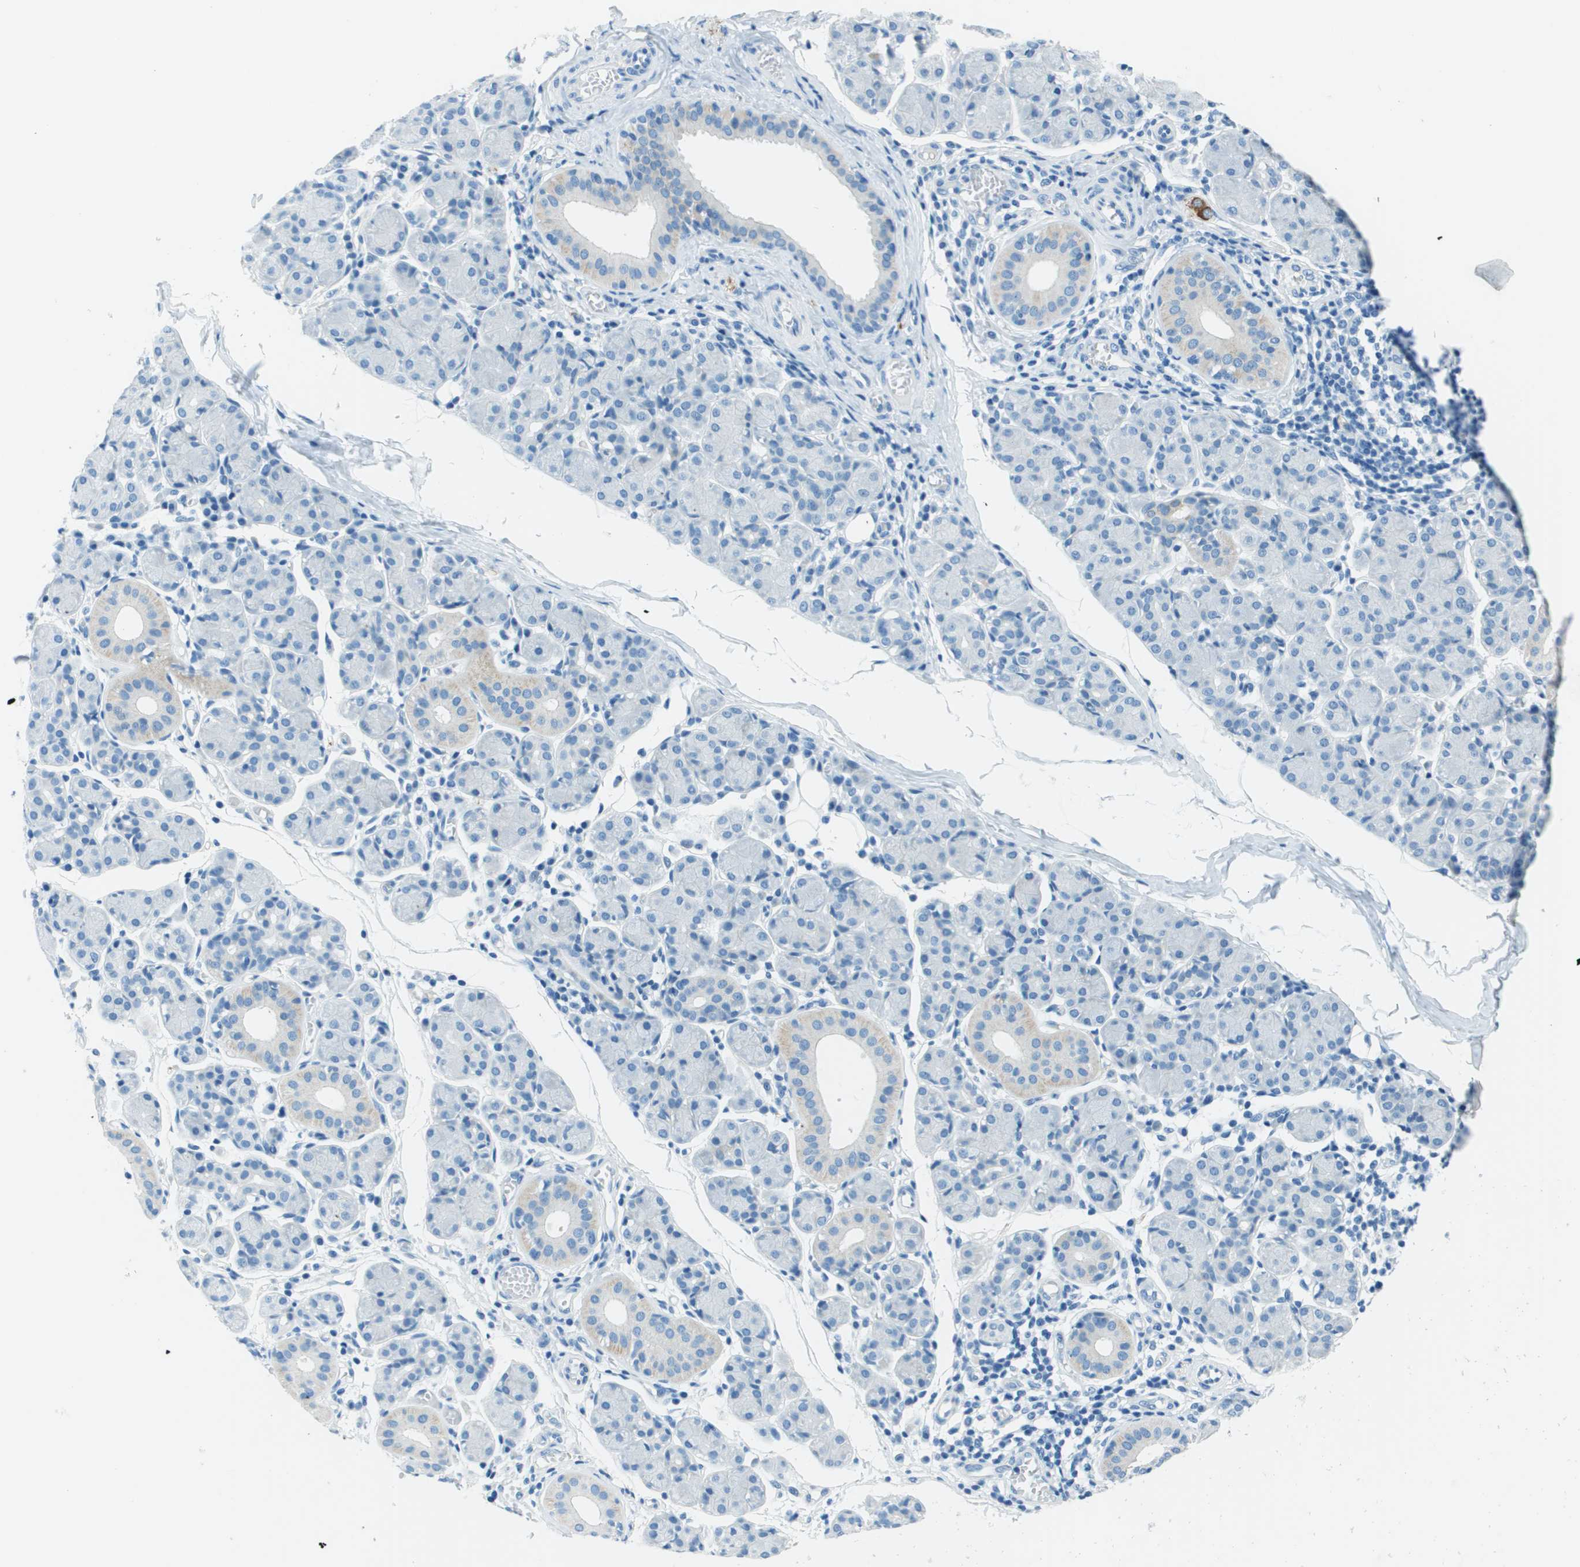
{"staining": {"intensity": "negative", "quantity": "none", "location": "none"}, "tissue": "salivary gland", "cell_type": "Glandular cells", "image_type": "normal", "snomed": [{"axis": "morphology", "description": "Normal tissue, NOS"}, {"axis": "morphology", "description": "Inflammation, NOS"}, {"axis": "topography", "description": "Lymph node"}, {"axis": "topography", "description": "Salivary gland"}], "caption": "The image reveals no staining of glandular cells in normal salivary gland. (Immunohistochemistry, brightfield microscopy, high magnification).", "gene": "SLC16A10", "patient": {"sex": "male", "age": 3}}